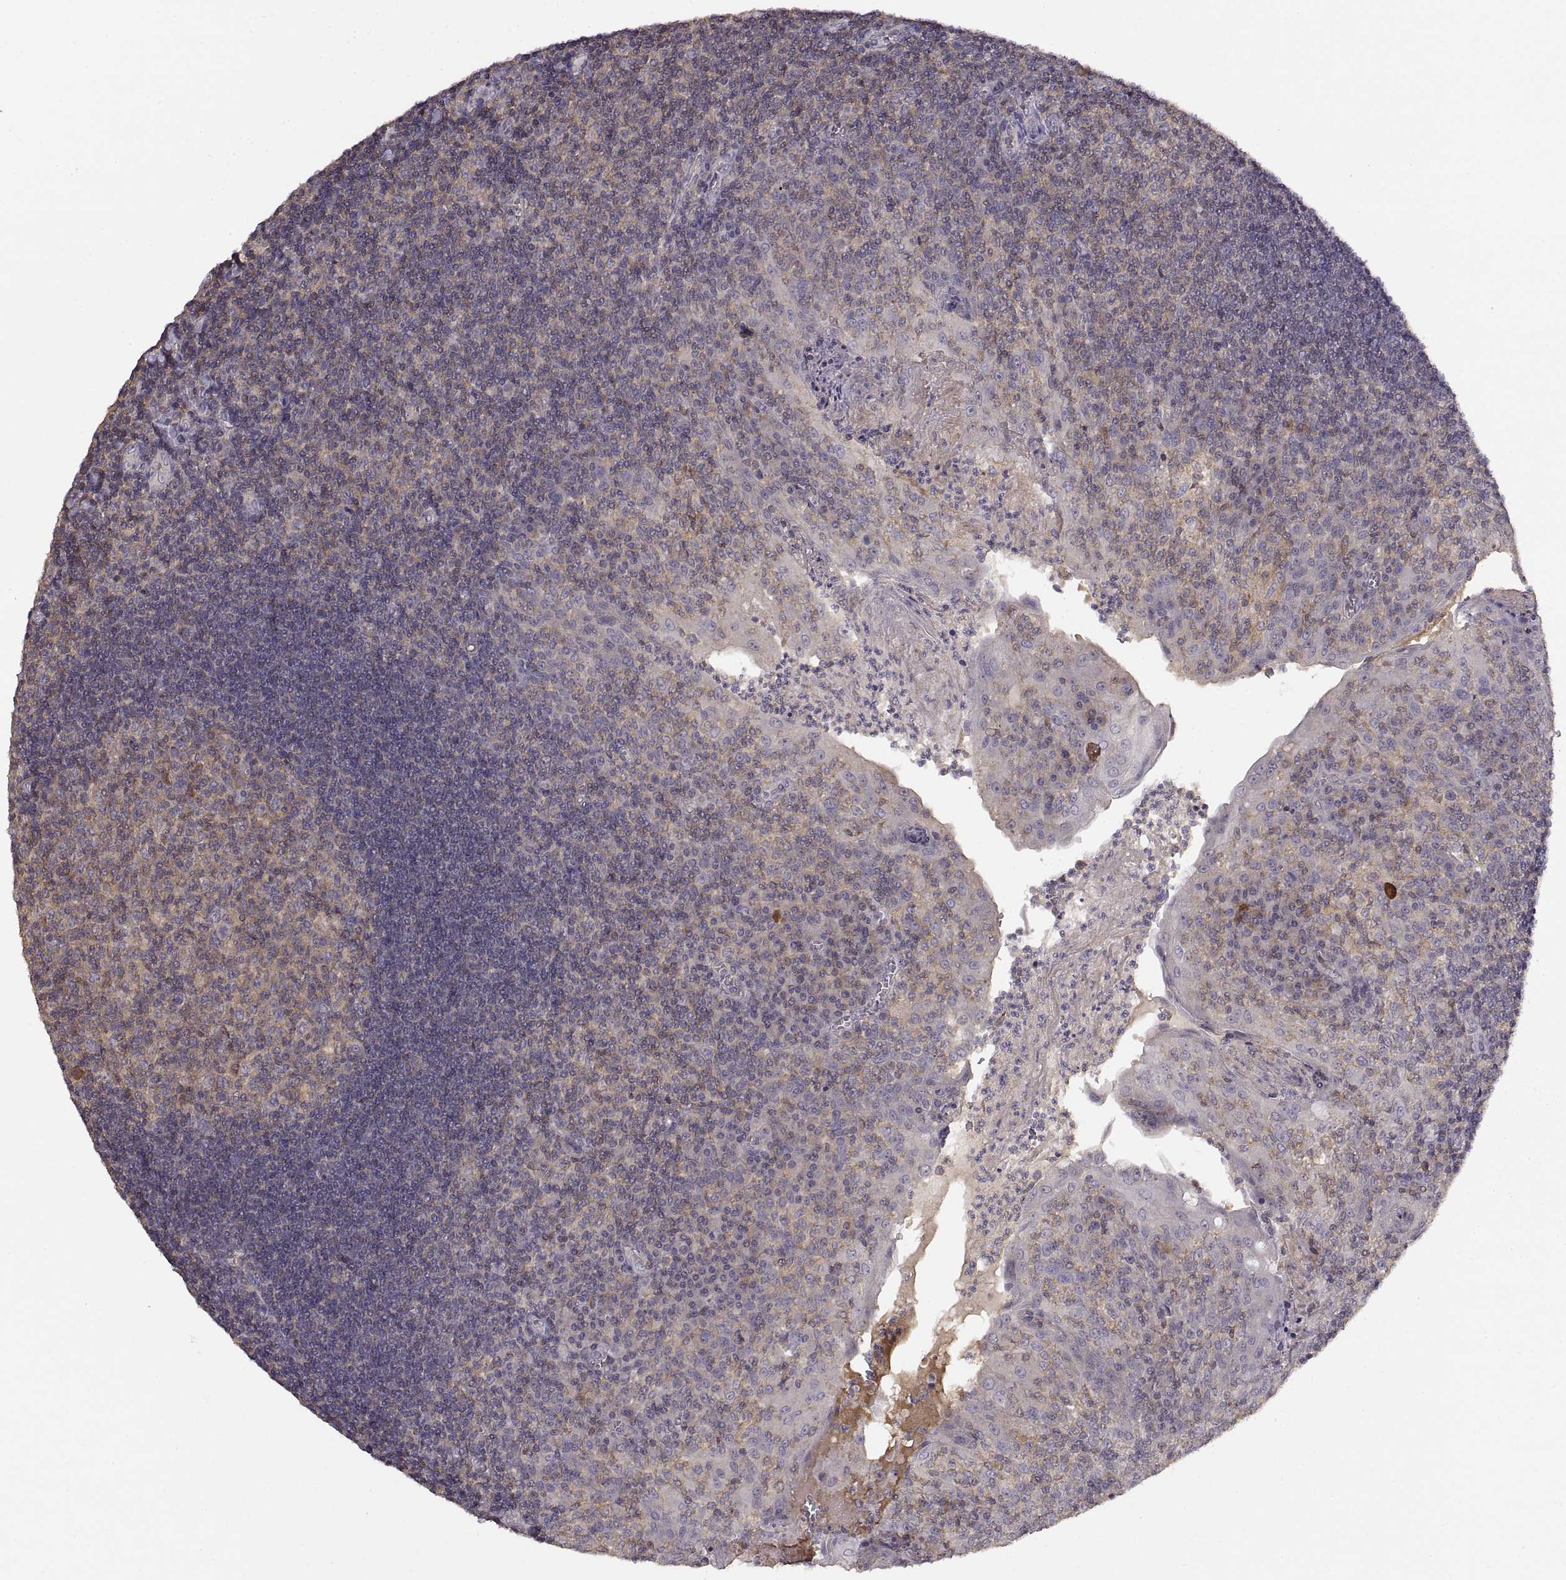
{"staining": {"intensity": "moderate", "quantity": "<25%", "location": "cytoplasmic/membranous"}, "tissue": "tonsil", "cell_type": "Germinal center cells", "image_type": "normal", "snomed": [{"axis": "morphology", "description": "Normal tissue, NOS"}, {"axis": "topography", "description": "Tonsil"}], "caption": "Immunohistochemical staining of benign tonsil shows moderate cytoplasmic/membranous protein positivity in about <25% of germinal center cells. Immunohistochemistry stains the protein of interest in brown and the nuclei are stained blue.", "gene": "NMNAT2", "patient": {"sex": "female", "age": 12}}